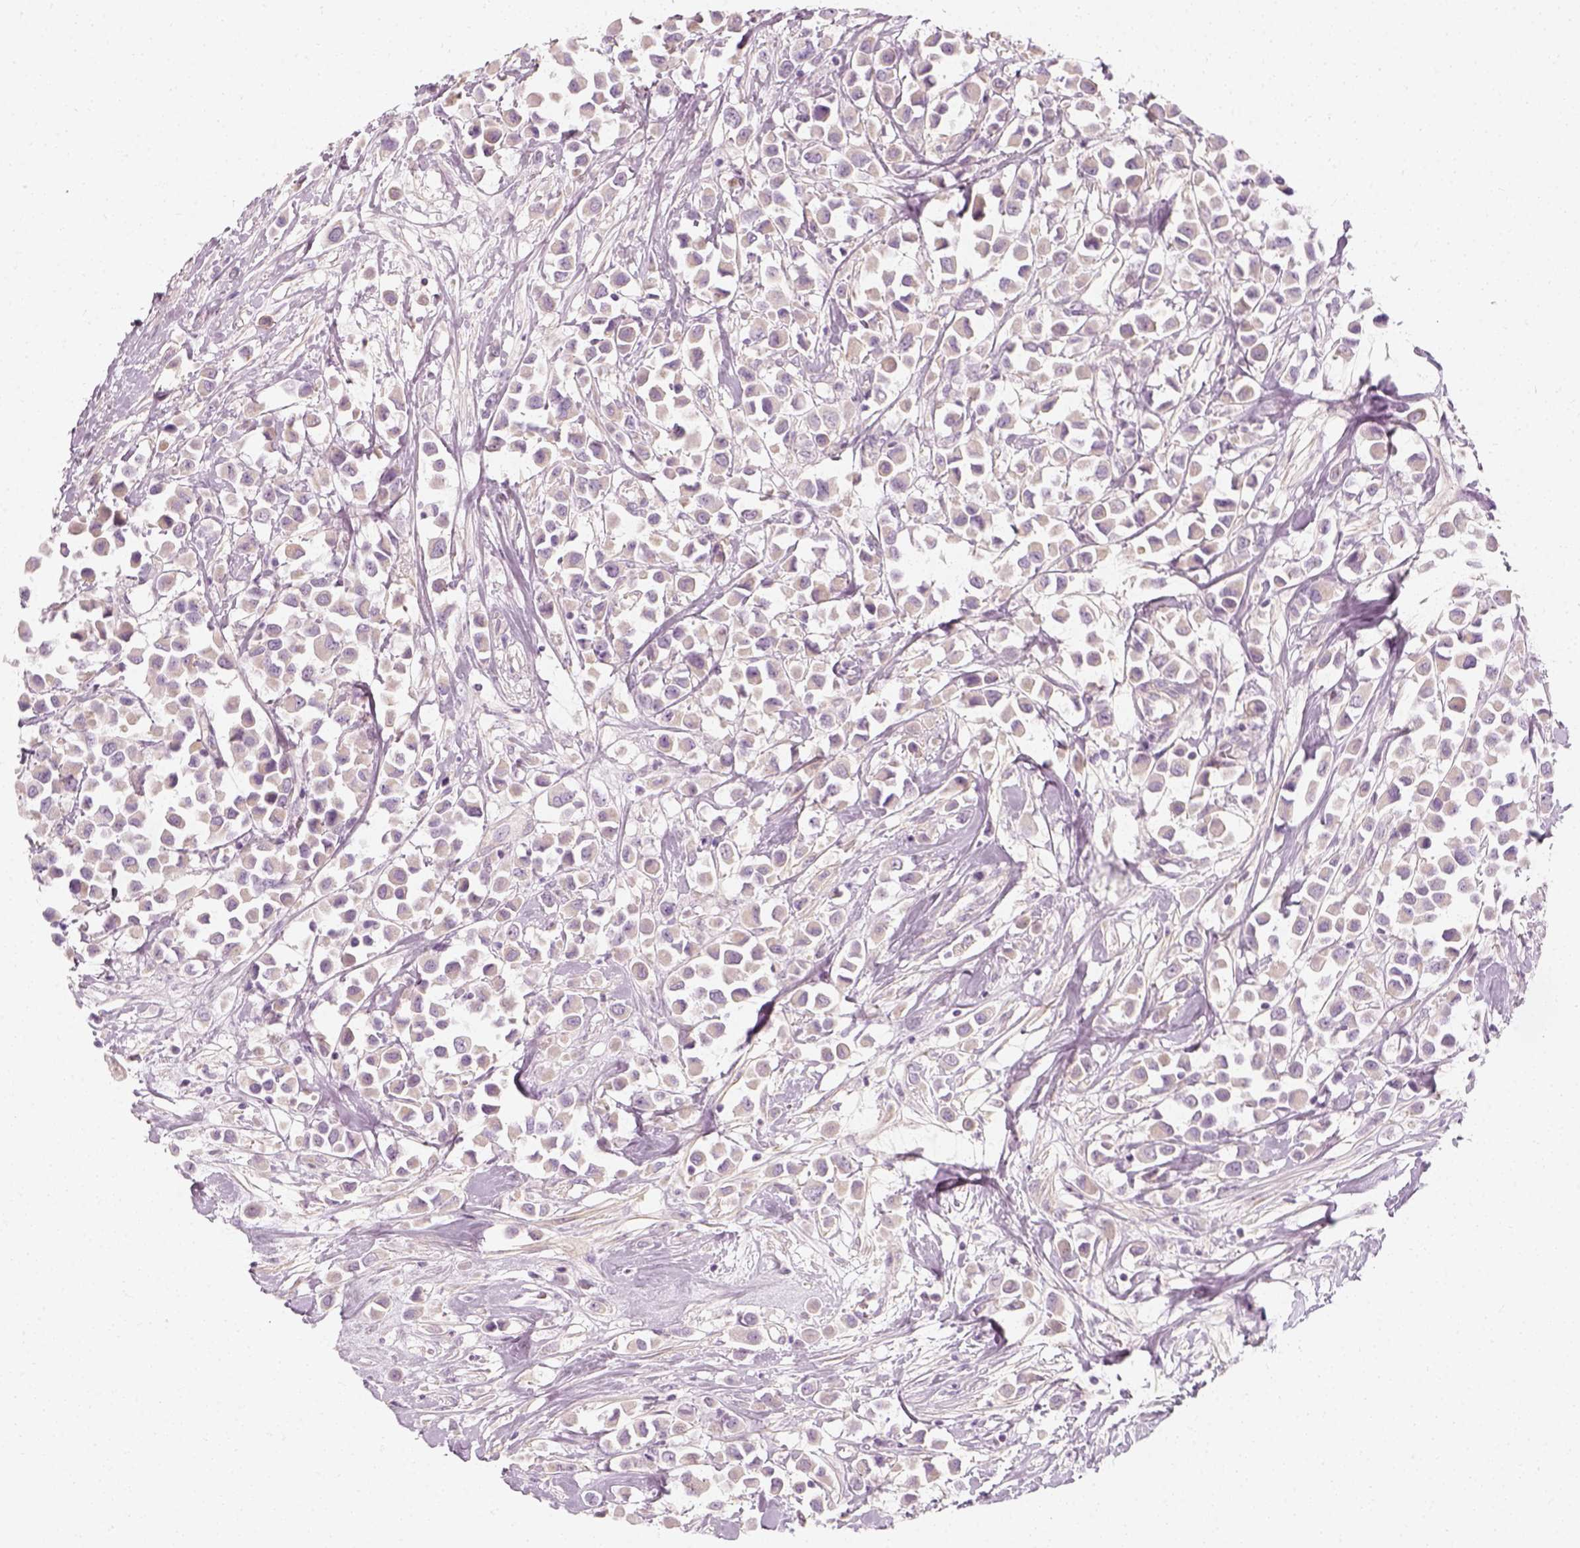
{"staining": {"intensity": "negative", "quantity": "none", "location": "none"}, "tissue": "breast cancer", "cell_type": "Tumor cells", "image_type": "cancer", "snomed": [{"axis": "morphology", "description": "Duct carcinoma"}, {"axis": "topography", "description": "Breast"}], "caption": "Tumor cells show no significant positivity in intraductal carcinoma (breast). (DAB (3,3'-diaminobenzidine) immunohistochemistry (IHC), high magnification).", "gene": "PRAME", "patient": {"sex": "female", "age": 61}}